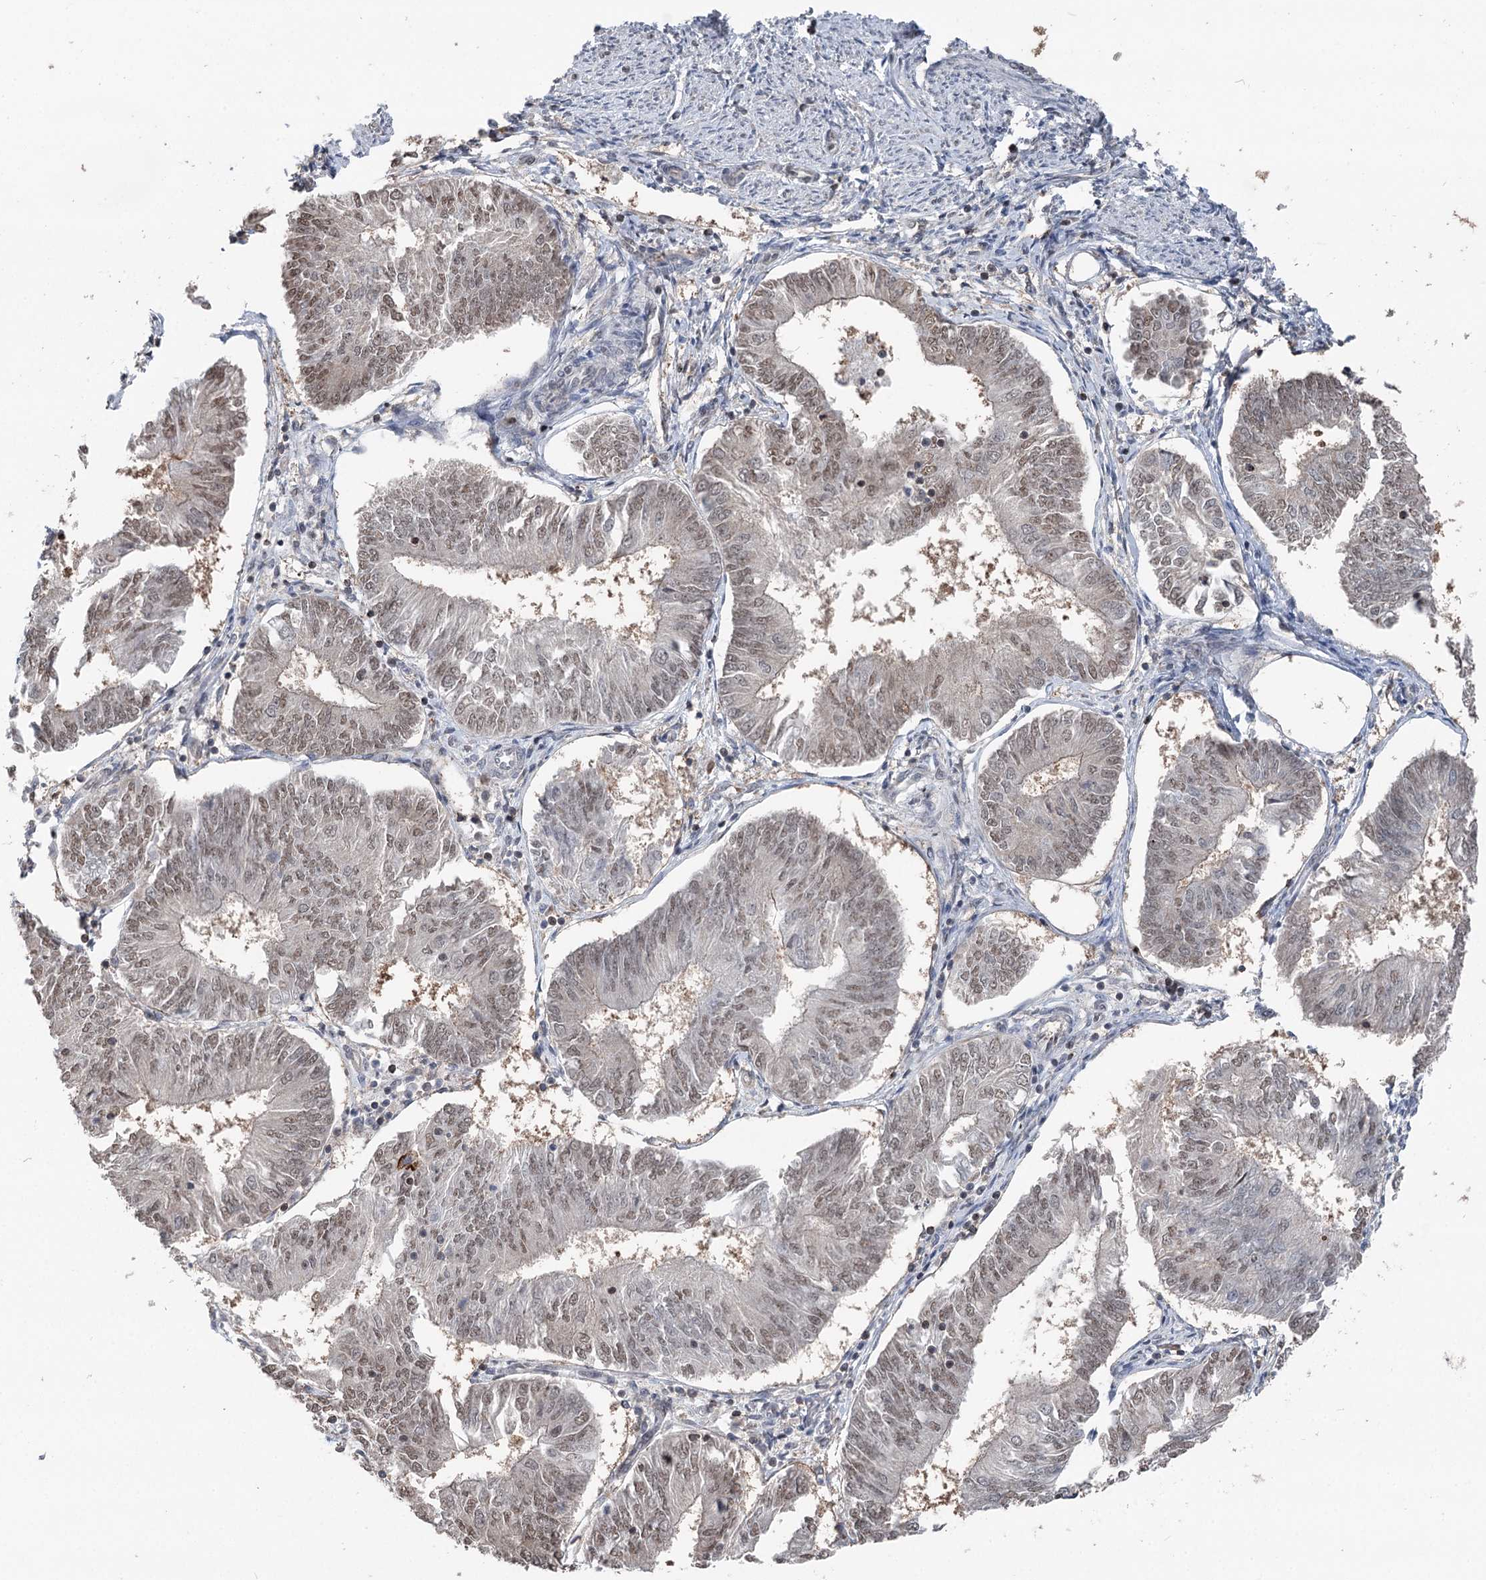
{"staining": {"intensity": "moderate", "quantity": ">75%", "location": "nuclear"}, "tissue": "endometrial cancer", "cell_type": "Tumor cells", "image_type": "cancer", "snomed": [{"axis": "morphology", "description": "Adenocarcinoma, NOS"}, {"axis": "topography", "description": "Endometrium"}], "caption": "Immunohistochemistry photomicrograph of neoplastic tissue: endometrial cancer (adenocarcinoma) stained using immunohistochemistry (IHC) demonstrates medium levels of moderate protein expression localized specifically in the nuclear of tumor cells, appearing as a nuclear brown color.", "gene": "CCSER2", "patient": {"sex": "female", "age": 58}}